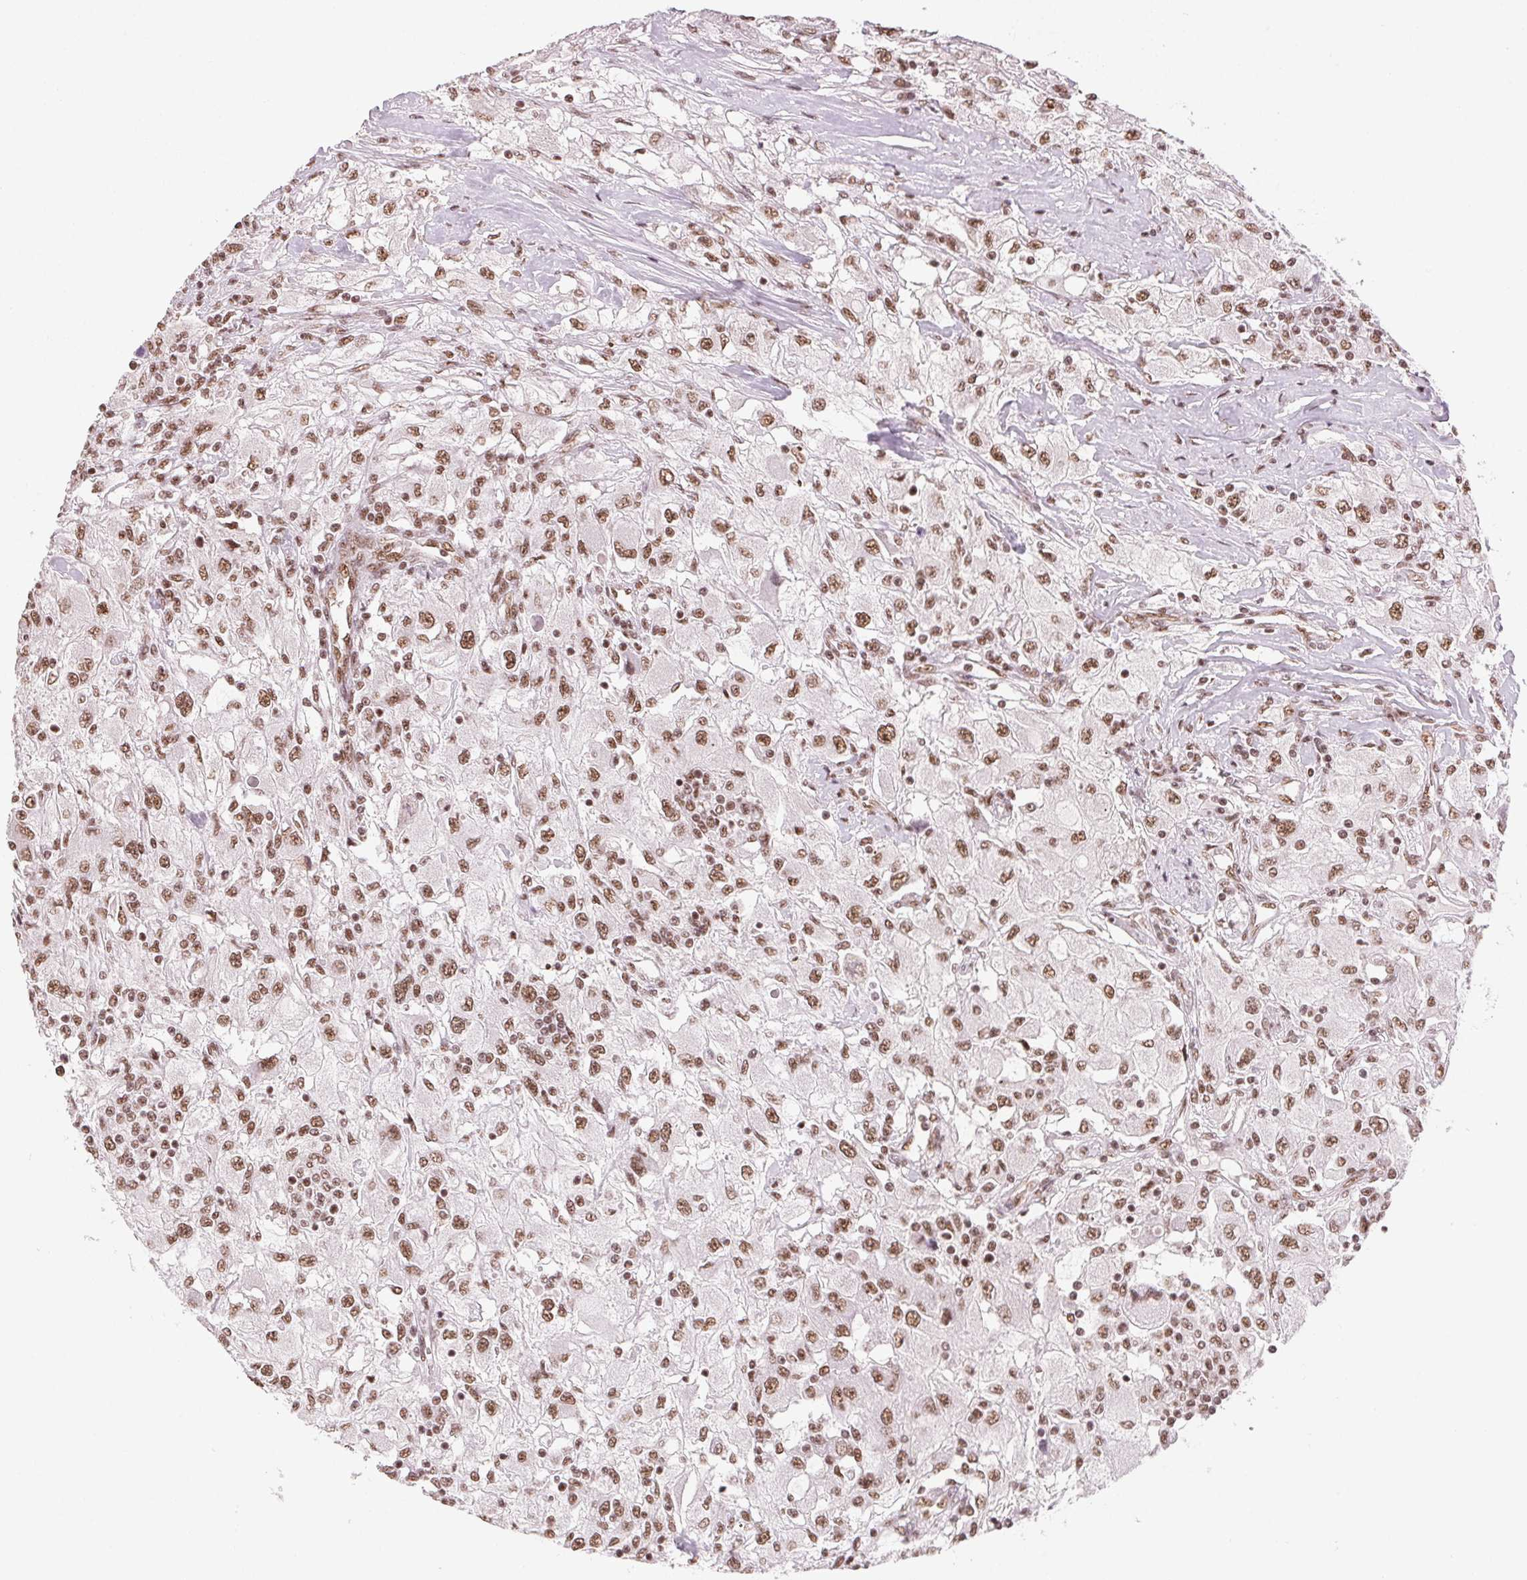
{"staining": {"intensity": "moderate", "quantity": ">75%", "location": "nuclear"}, "tissue": "renal cancer", "cell_type": "Tumor cells", "image_type": "cancer", "snomed": [{"axis": "morphology", "description": "Adenocarcinoma, NOS"}, {"axis": "topography", "description": "Kidney"}], "caption": "About >75% of tumor cells in human renal cancer (adenocarcinoma) display moderate nuclear protein staining as visualized by brown immunohistochemical staining.", "gene": "IK", "patient": {"sex": "female", "age": 67}}